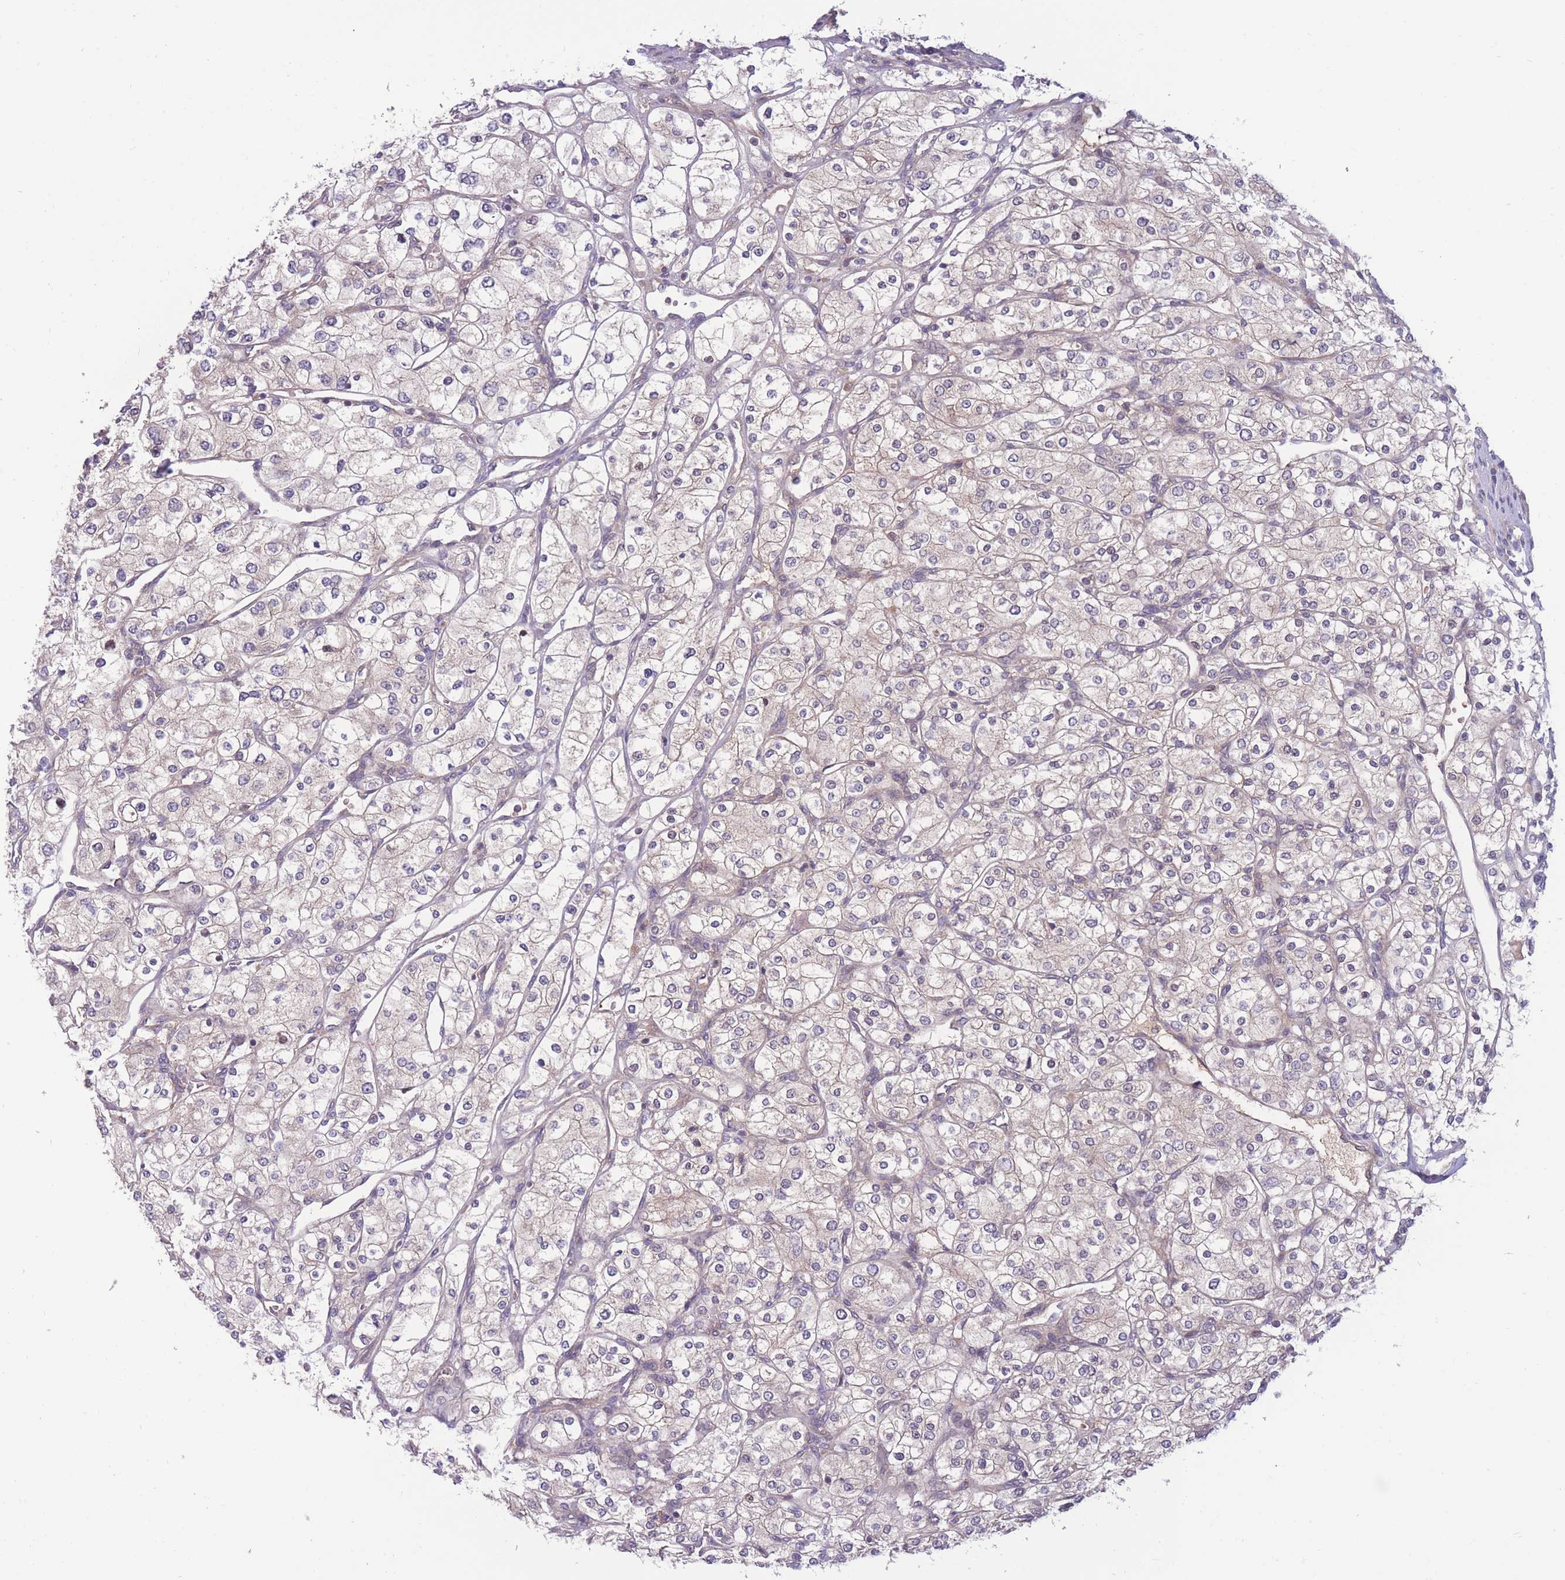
{"staining": {"intensity": "negative", "quantity": "none", "location": "none"}, "tissue": "renal cancer", "cell_type": "Tumor cells", "image_type": "cancer", "snomed": [{"axis": "morphology", "description": "Adenocarcinoma, NOS"}, {"axis": "topography", "description": "Kidney"}], "caption": "DAB (3,3'-diaminobenzidine) immunohistochemical staining of human renal cancer shows no significant staining in tumor cells.", "gene": "UBE2N", "patient": {"sex": "male", "age": 80}}